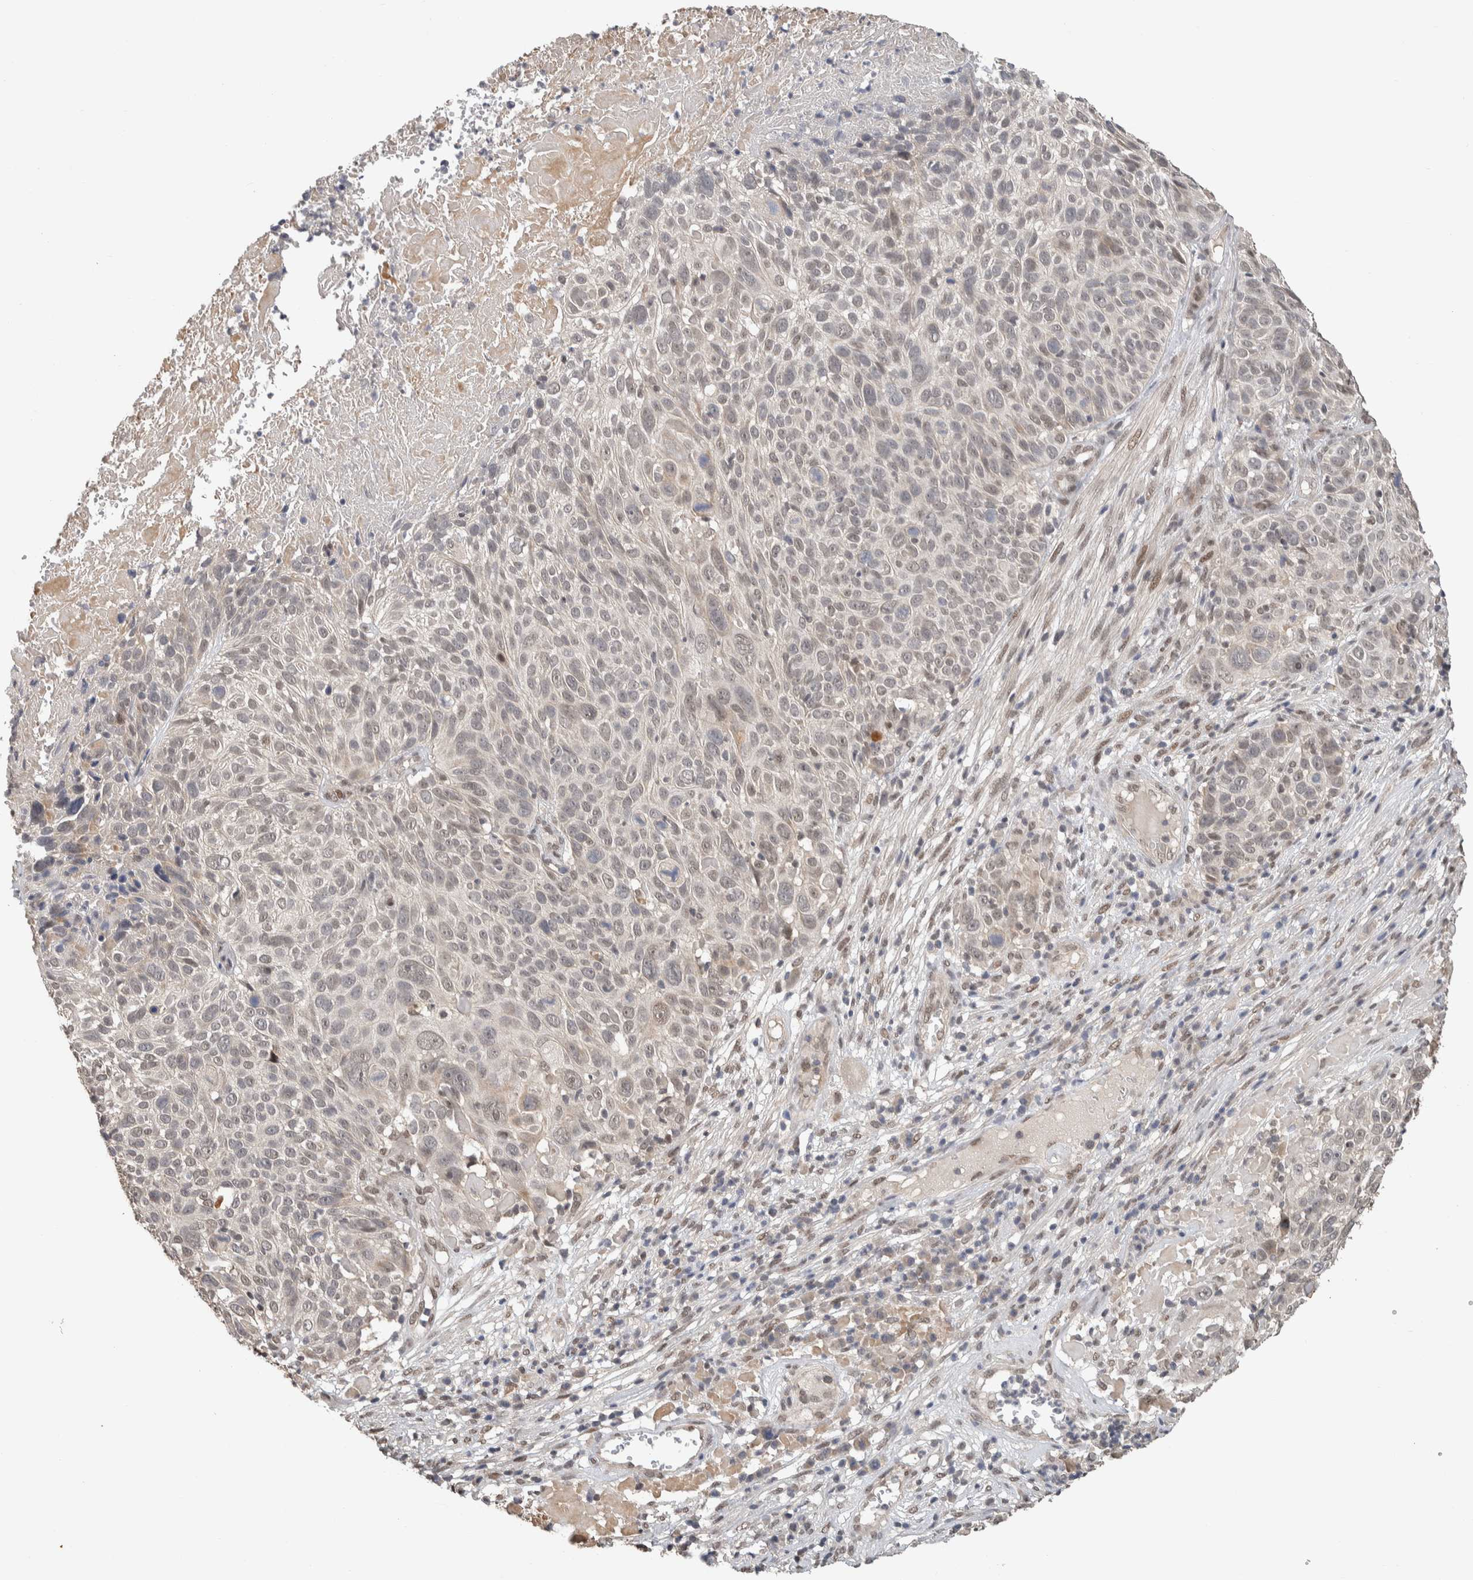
{"staining": {"intensity": "negative", "quantity": "none", "location": "none"}, "tissue": "cervical cancer", "cell_type": "Tumor cells", "image_type": "cancer", "snomed": [{"axis": "morphology", "description": "Squamous cell carcinoma, NOS"}, {"axis": "topography", "description": "Cervix"}], "caption": "Immunohistochemical staining of squamous cell carcinoma (cervical) displays no significant staining in tumor cells.", "gene": "CYSRT1", "patient": {"sex": "female", "age": 74}}